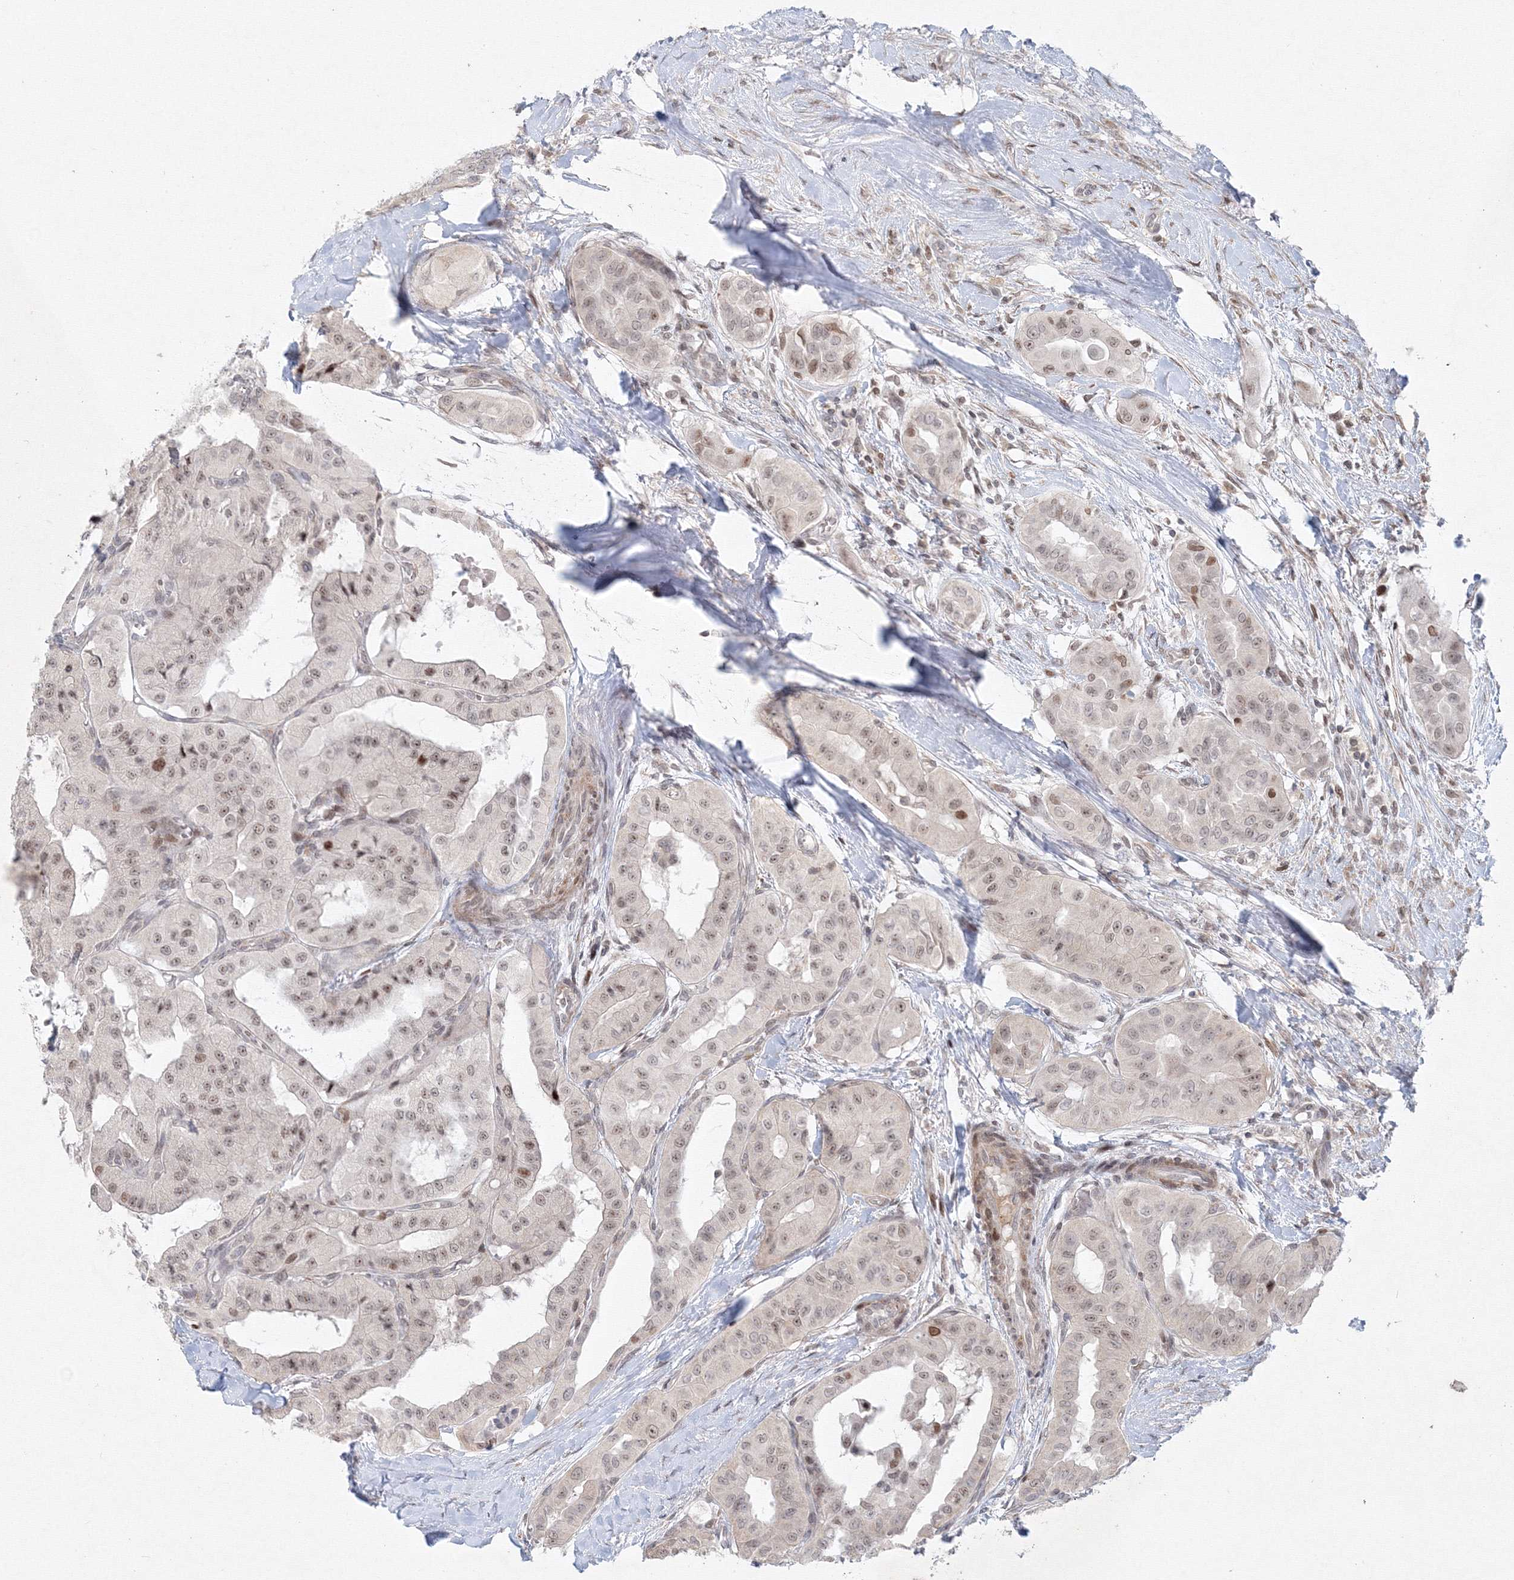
{"staining": {"intensity": "weak", "quantity": "<25%", "location": "nuclear"}, "tissue": "thyroid cancer", "cell_type": "Tumor cells", "image_type": "cancer", "snomed": [{"axis": "morphology", "description": "Papillary adenocarcinoma, NOS"}, {"axis": "topography", "description": "Thyroid gland"}], "caption": "This is an IHC image of thyroid cancer (papillary adenocarcinoma). There is no positivity in tumor cells.", "gene": "KIF4A", "patient": {"sex": "female", "age": 59}}